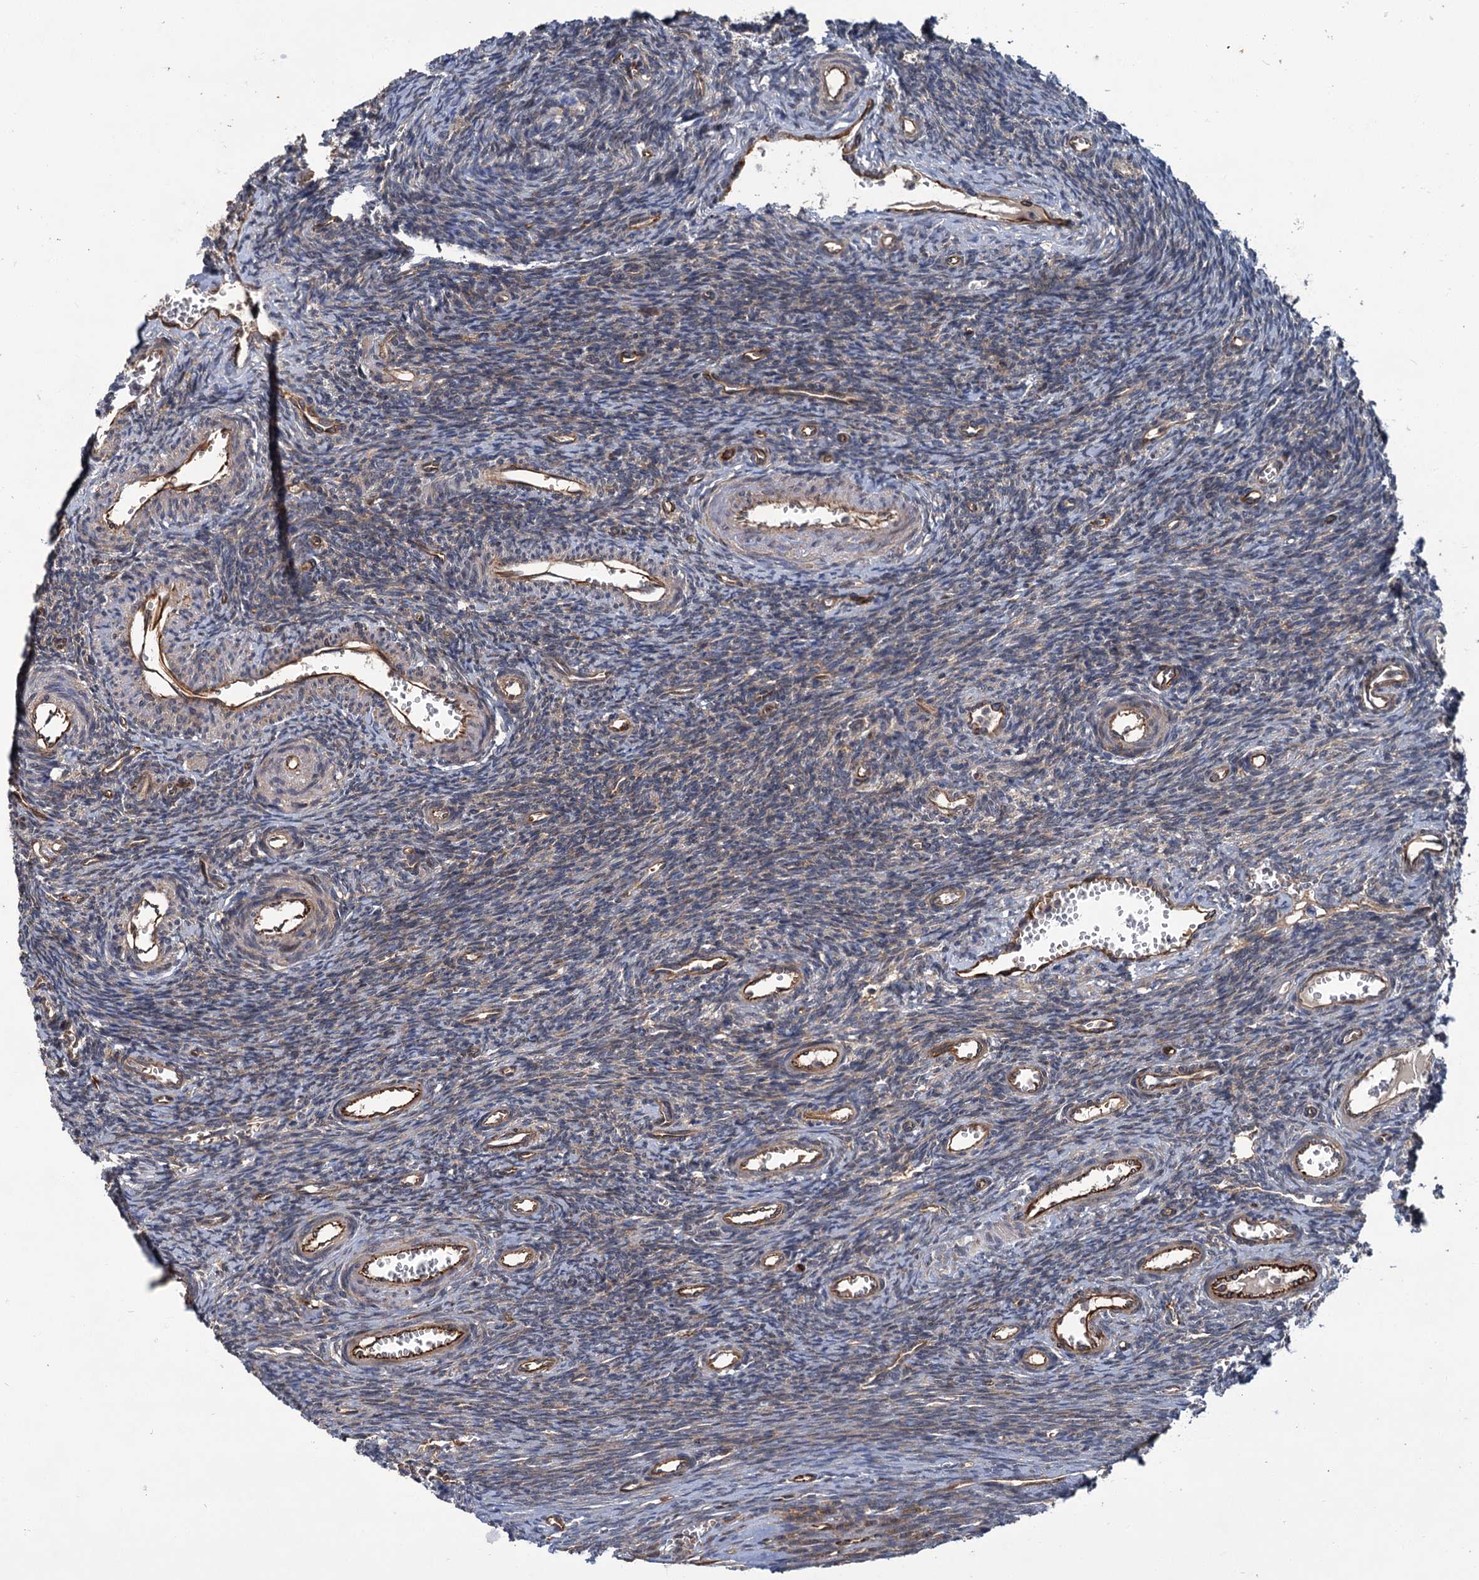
{"staining": {"intensity": "weak", "quantity": "<25%", "location": "cytoplasmic/membranous"}, "tissue": "ovary", "cell_type": "Ovarian stroma cells", "image_type": "normal", "snomed": [{"axis": "morphology", "description": "Normal tissue, NOS"}, {"axis": "topography", "description": "Ovary"}], "caption": "DAB immunohistochemical staining of unremarkable human ovary shows no significant staining in ovarian stroma cells. The staining was performed using DAB to visualize the protein expression in brown, while the nuclei were stained in blue with hematoxylin (Magnification: 20x).", "gene": "PKN2", "patient": {"sex": "female", "age": 39}}